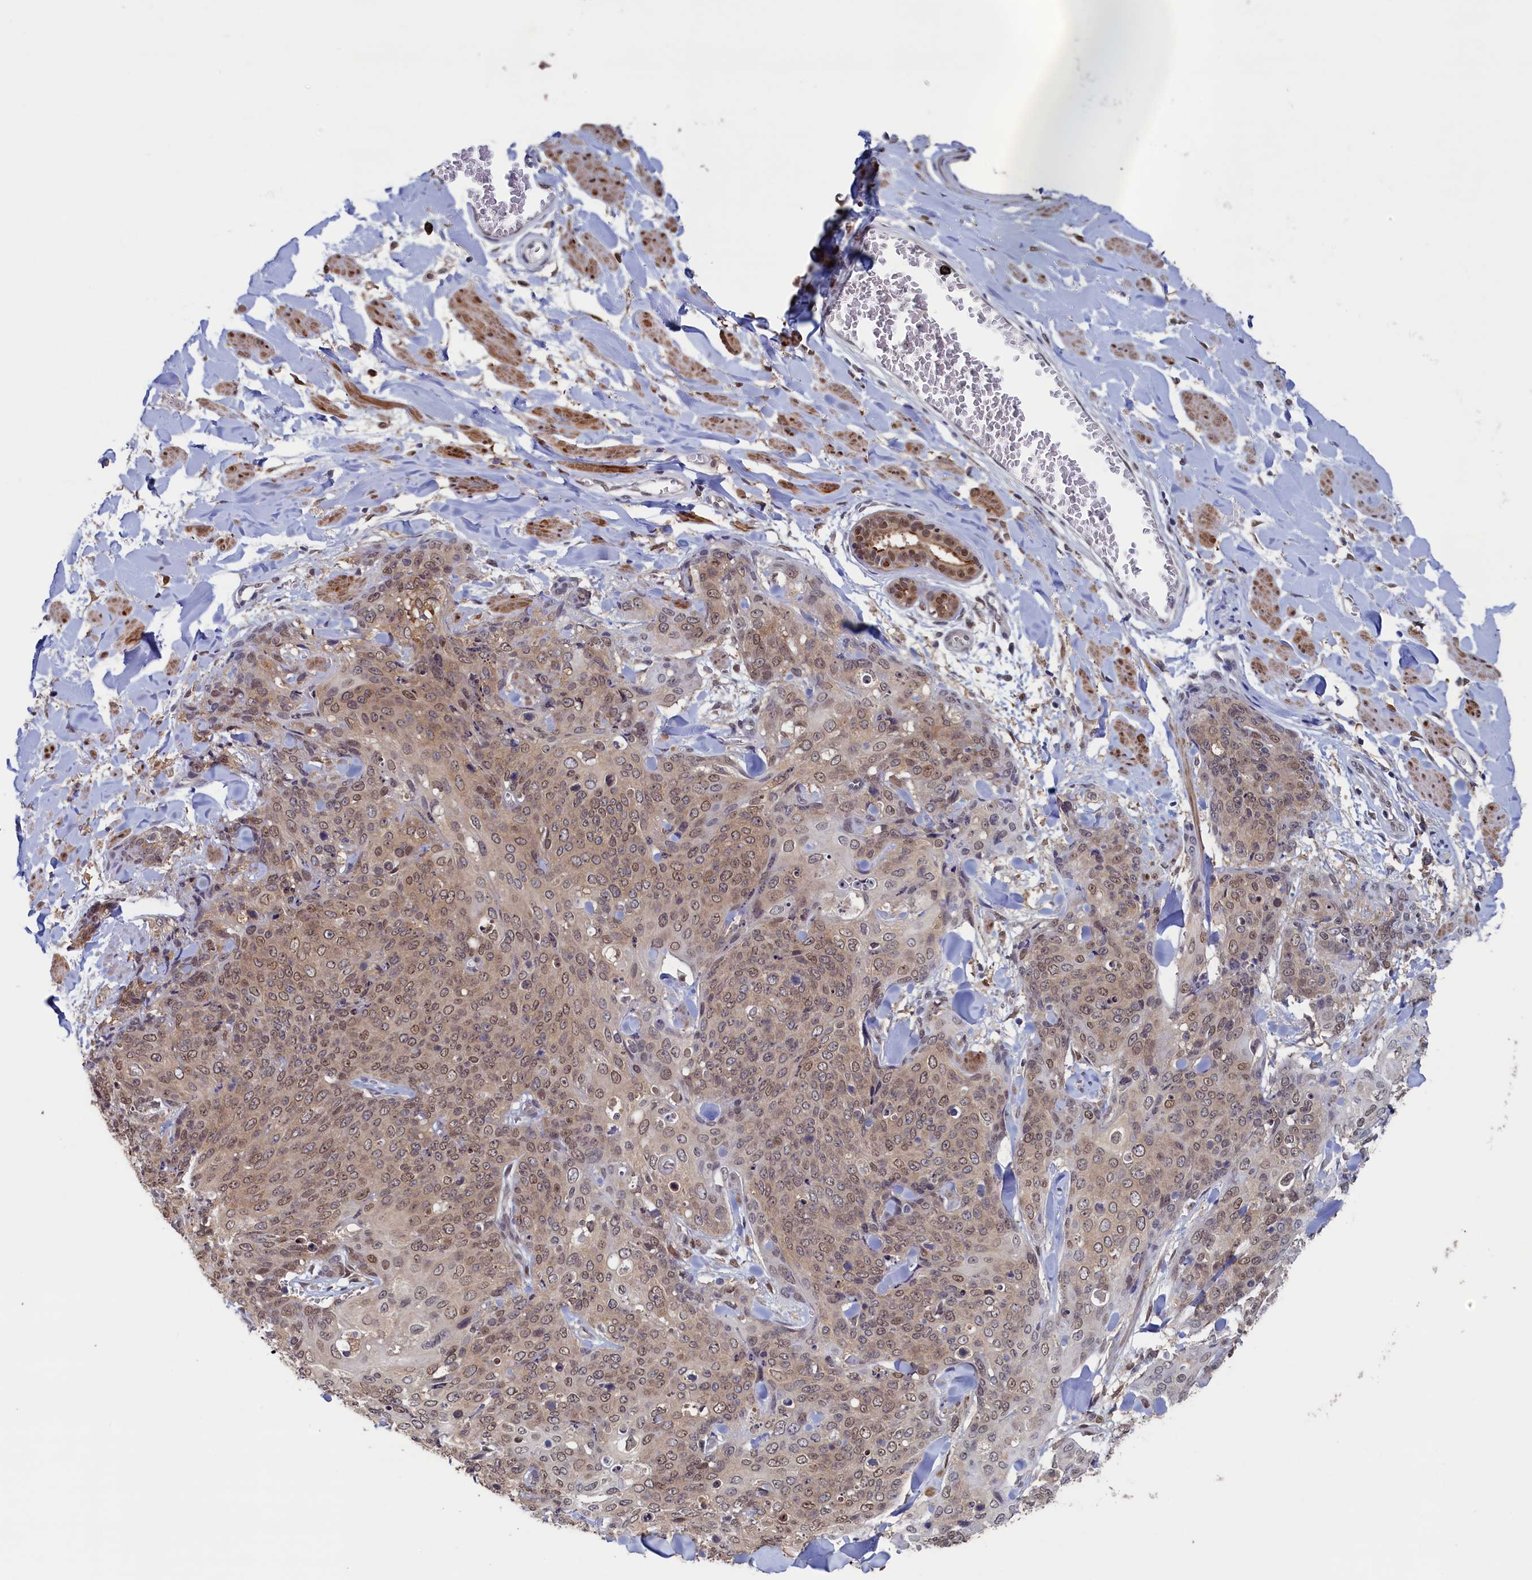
{"staining": {"intensity": "weak", "quantity": ">75%", "location": "cytoplasmic/membranous,nuclear"}, "tissue": "skin cancer", "cell_type": "Tumor cells", "image_type": "cancer", "snomed": [{"axis": "morphology", "description": "Squamous cell carcinoma, NOS"}, {"axis": "topography", "description": "Skin"}, {"axis": "topography", "description": "Vulva"}], "caption": "The histopathology image displays a brown stain indicating the presence of a protein in the cytoplasmic/membranous and nuclear of tumor cells in skin squamous cell carcinoma.", "gene": "AHCY", "patient": {"sex": "female", "age": 85}}